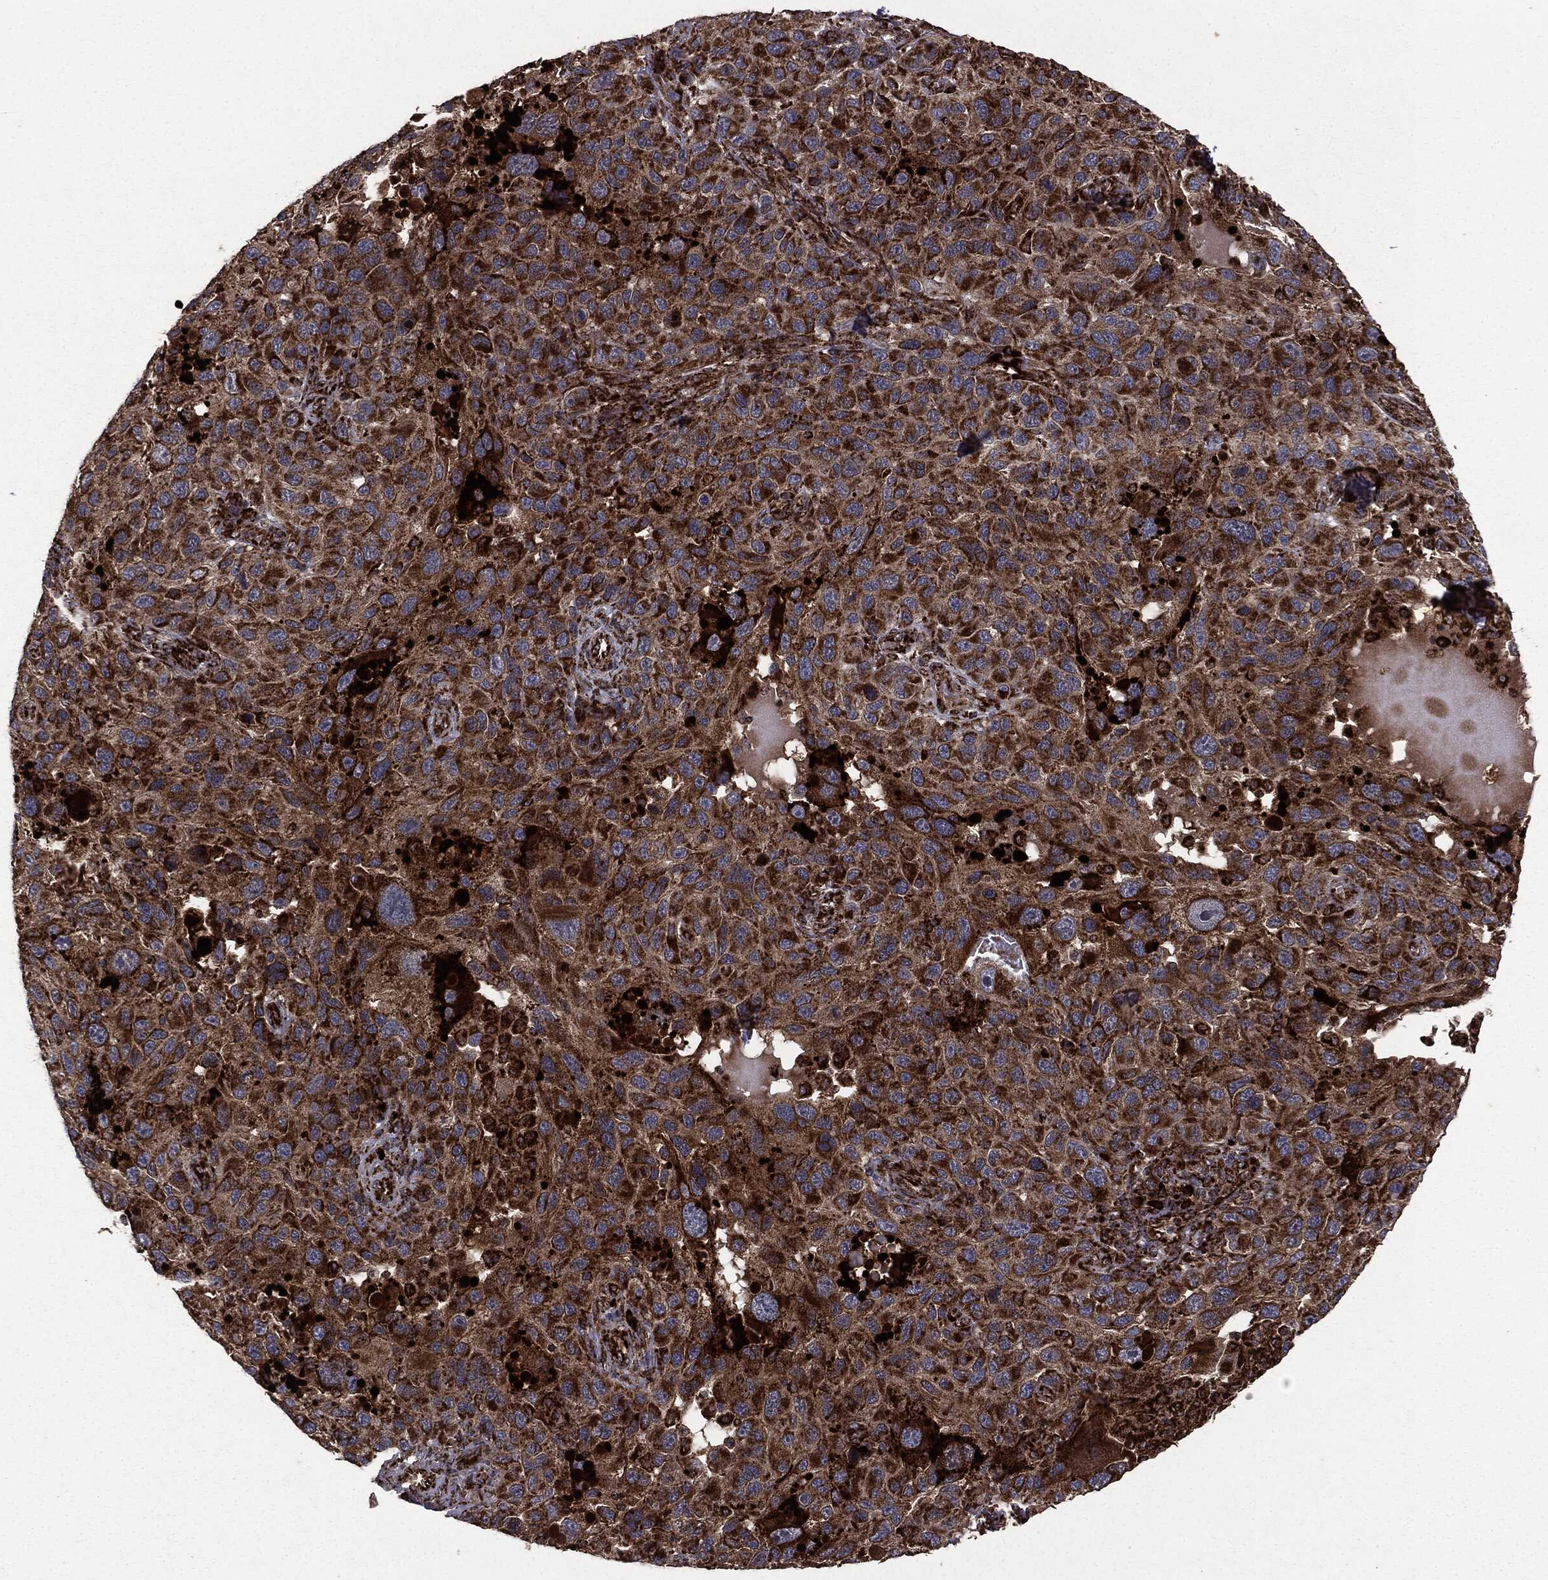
{"staining": {"intensity": "strong", "quantity": ">75%", "location": "cytoplasmic/membranous"}, "tissue": "melanoma", "cell_type": "Tumor cells", "image_type": "cancer", "snomed": [{"axis": "morphology", "description": "Malignant melanoma, NOS"}, {"axis": "topography", "description": "Skin"}], "caption": "This photomicrograph demonstrates IHC staining of malignant melanoma, with high strong cytoplasmic/membranous expression in about >75% of tumor cells.", "gene": "MAP2K1", "patient": {"sex": "male", "age": 53}}